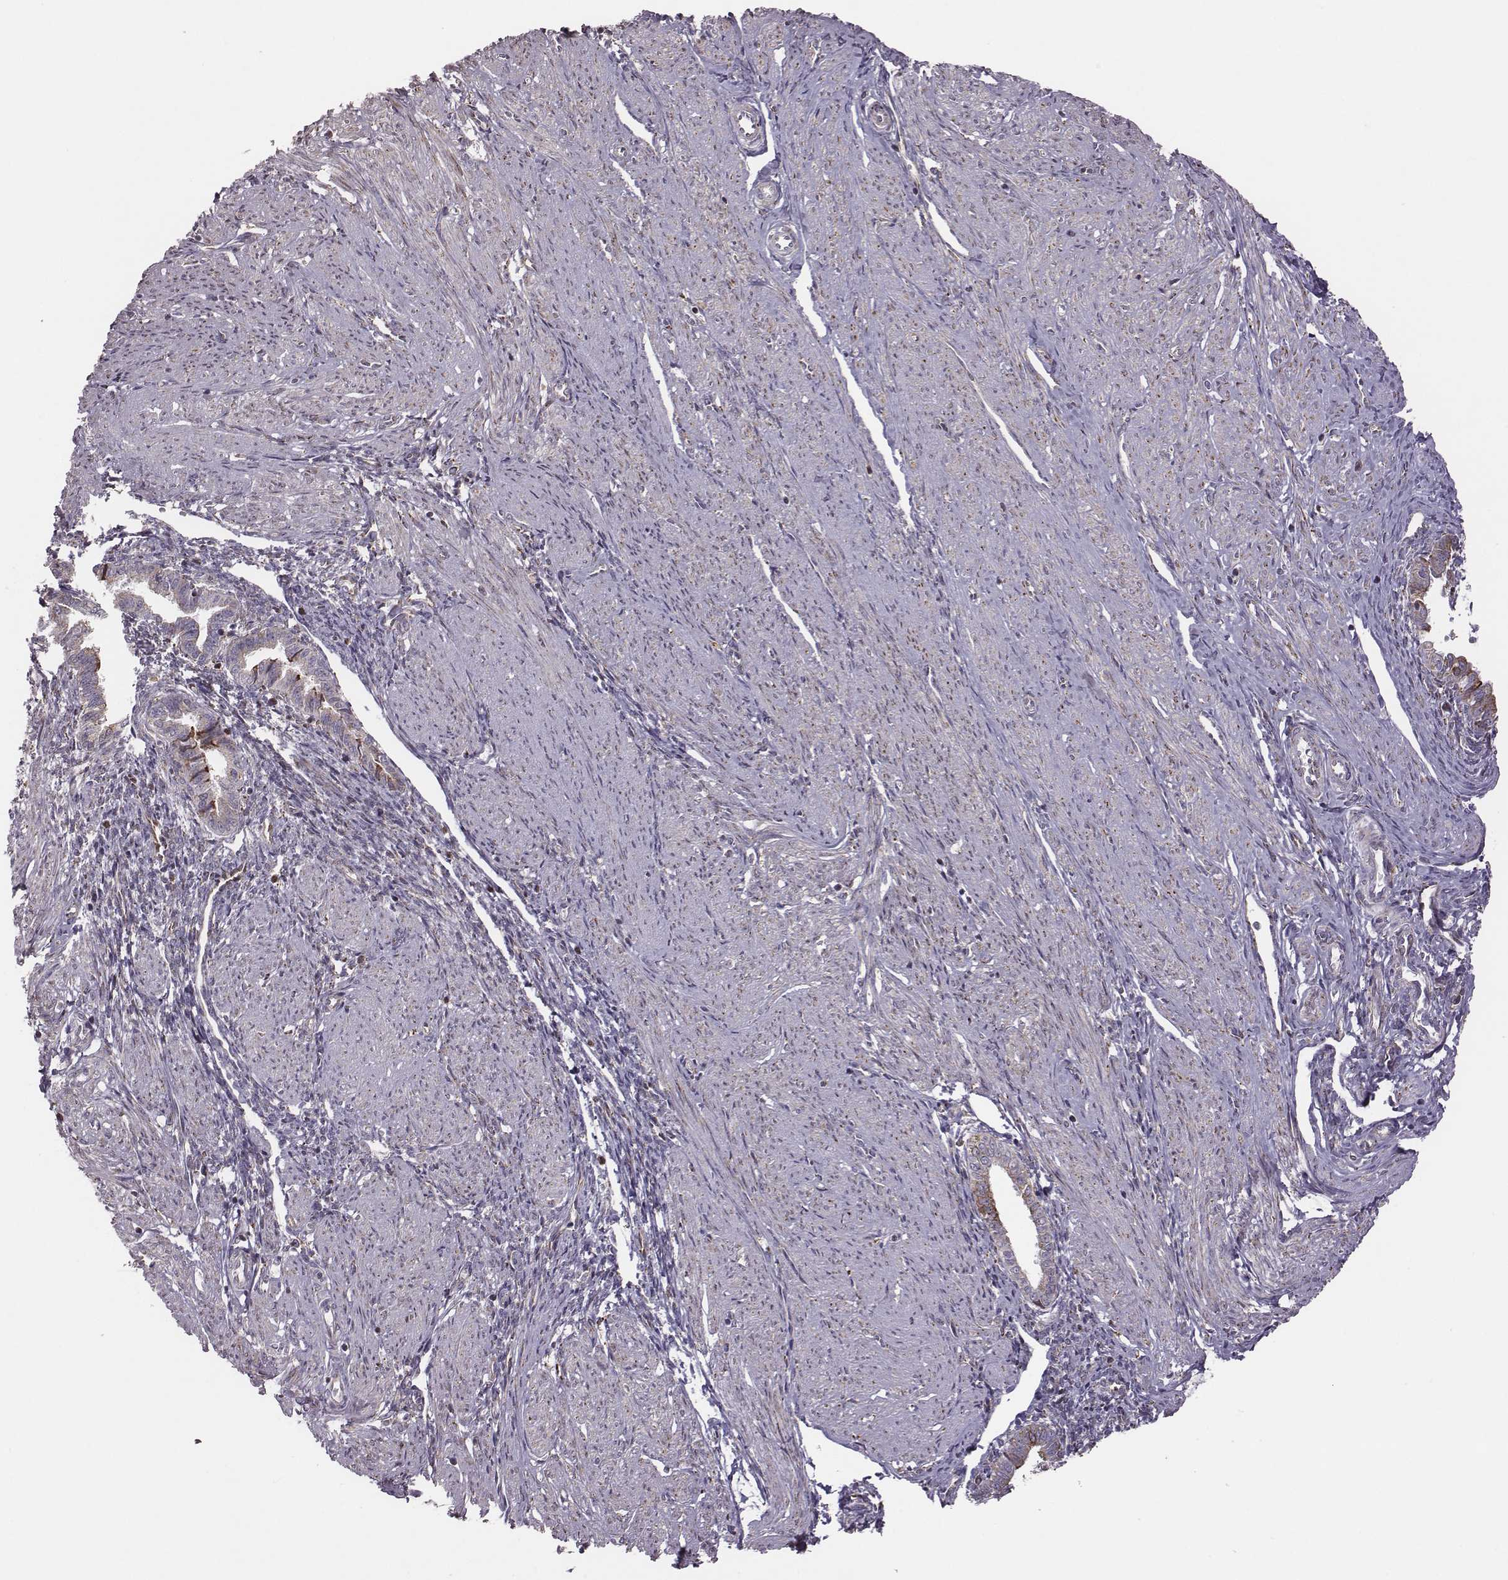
{"staining": {"intensity": "negative", "quantity": "none", "location": "none"}, "tissue": "endometrium", "cell_type": "Cells in endometrial stroma", "image_type": "normal", "snomed": [{"axis": "morphology", "description": "Normal tissue, NOS"}, {"axis": "topography", "description": "Endometrium"}], "caption": "A high-resolution micrograph shows IHC staining of benign endometrium, which demonstrates no significant positivity in cells in endometrial stroma.", "gene": "SELENOI", "patient": {"sex": "female", "age": 37}}